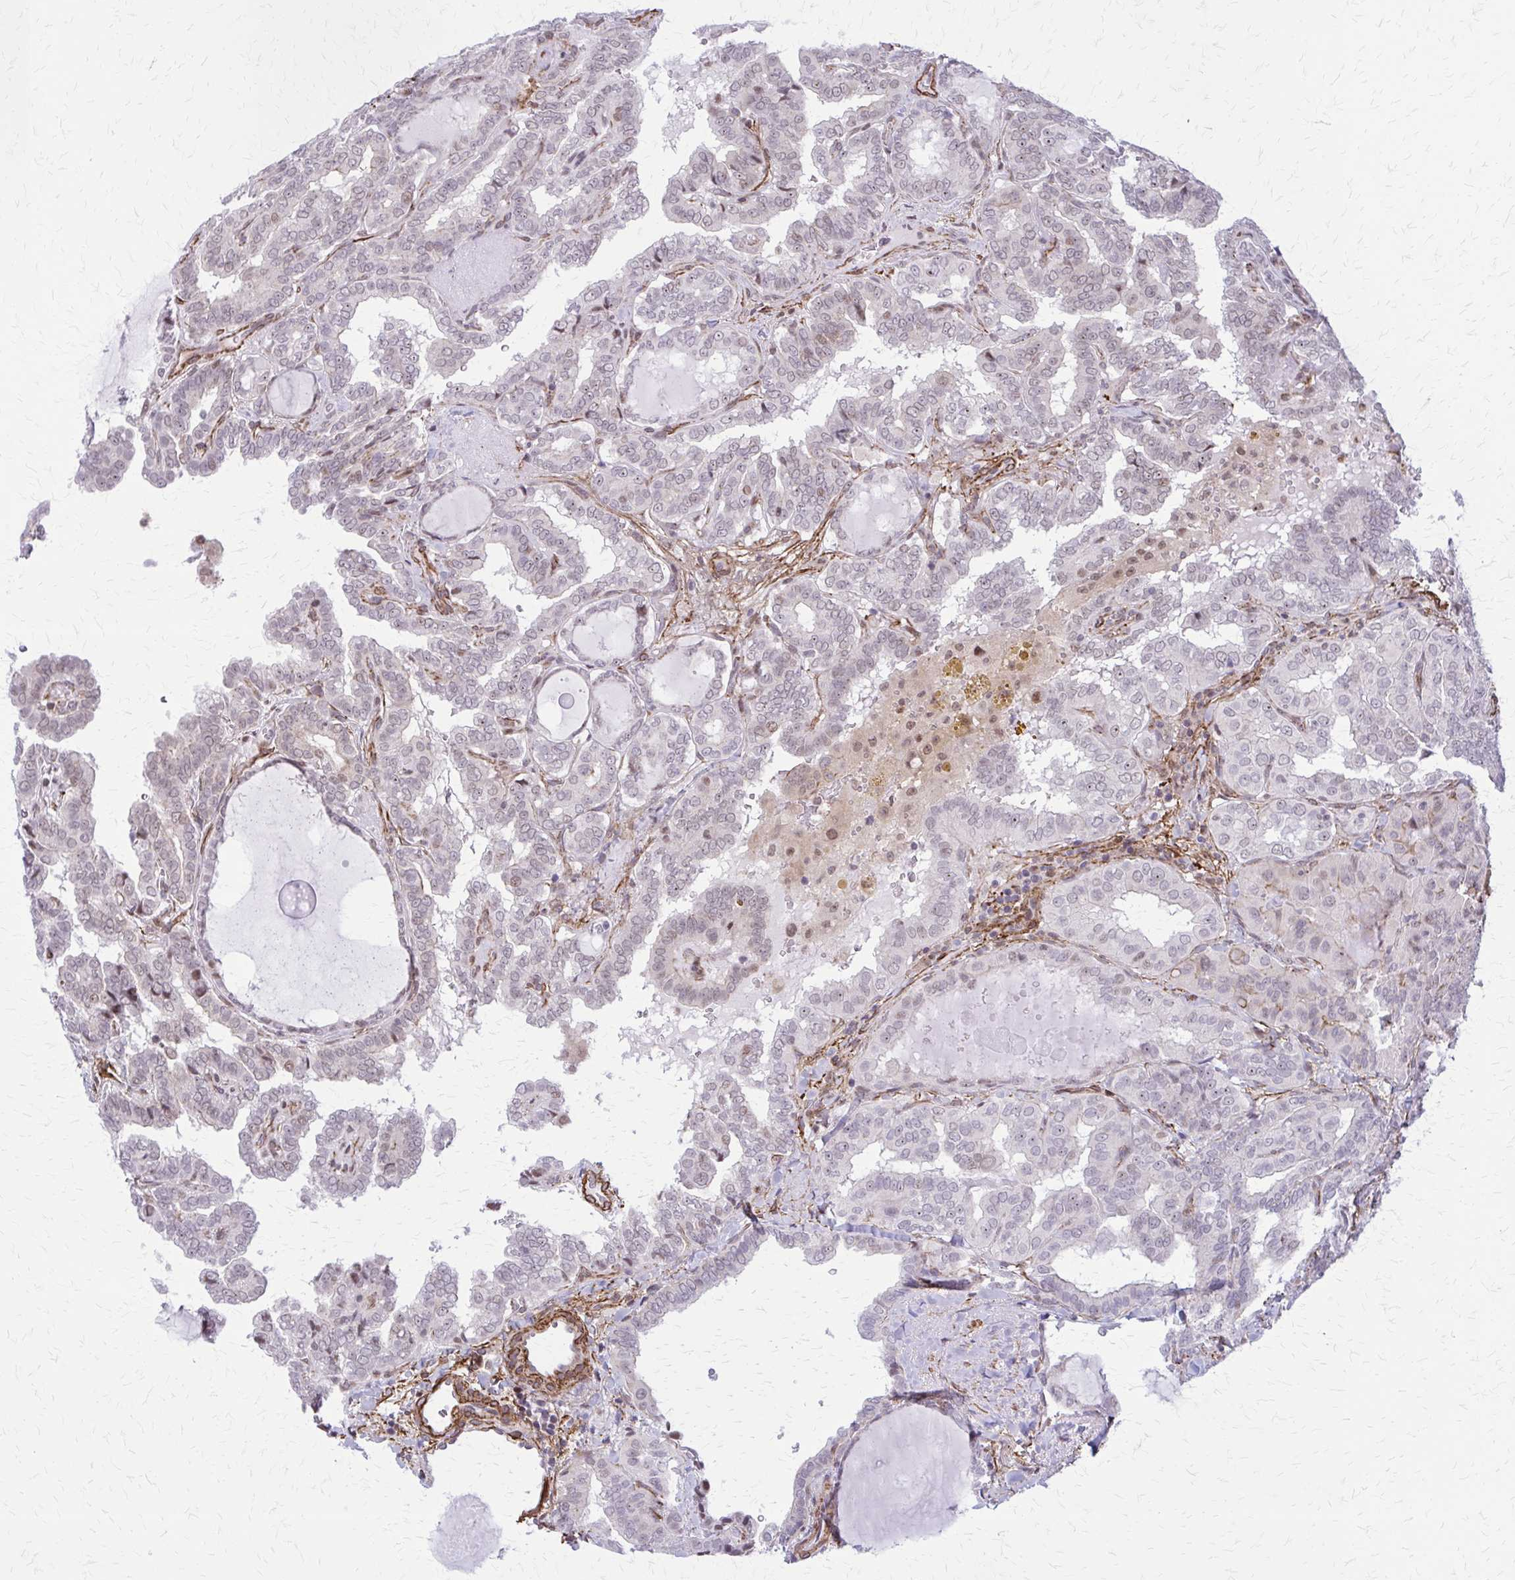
{"staining": {"intensity": "weak", "quantity": "<25%", "location": "nuclear"}, "tissue": "thyroid cancer", "cell_type": "Tumor cells", "image_type": "cancer", "snomed": [{"axis": "morphology", "description": "Papillary adenocarcinoma, NOS"}, {"axis": "topography", "description": "Thyroid gland"}], "caption": "Tumor cells show no significant staining in thyroid papillary adenocarcinoma.", "gene": "NRBF2", "patient": {"sex": "female", "age": 46}}